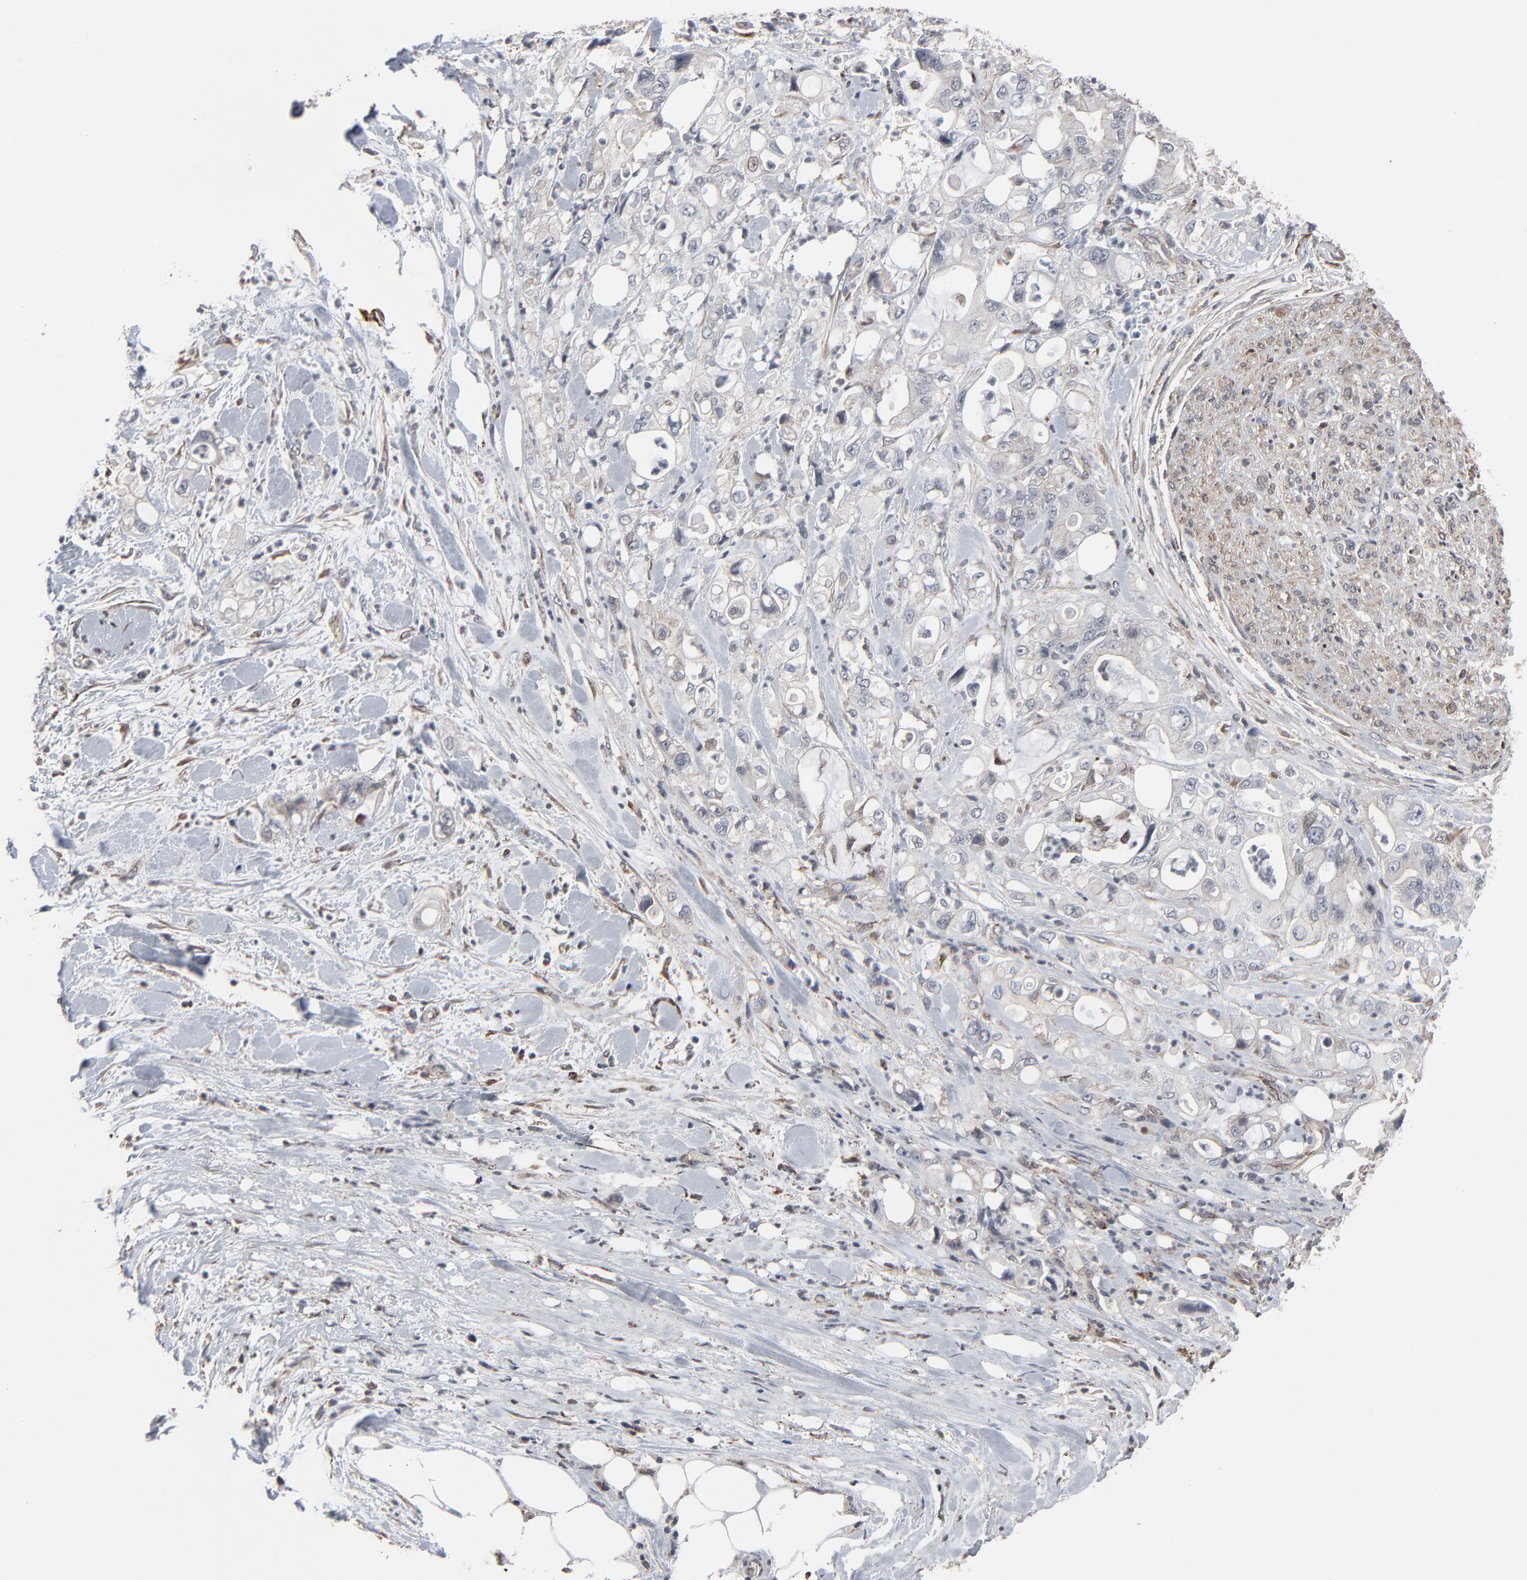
{"staining": {"intensity": "weak", "quantity": "<25%", "location": "cytoplasmic/membranous"}, "tissue": "pancreatic cancer", "cell_type": "Tumor cells", "image_type": "cancer", "snomed": [{"axis": "morphology", "description": "Adenocarcinoma, NOS"}, {"axis": "topography", "description": "Pancreas"}], "caption": "An IHC histopathology image of pancreatic cancer is shown. There is no staining in tumor cells of pancreatic cancer.", "gene": "CTNND1", "patient": {"sex": "male", "age": 70}}